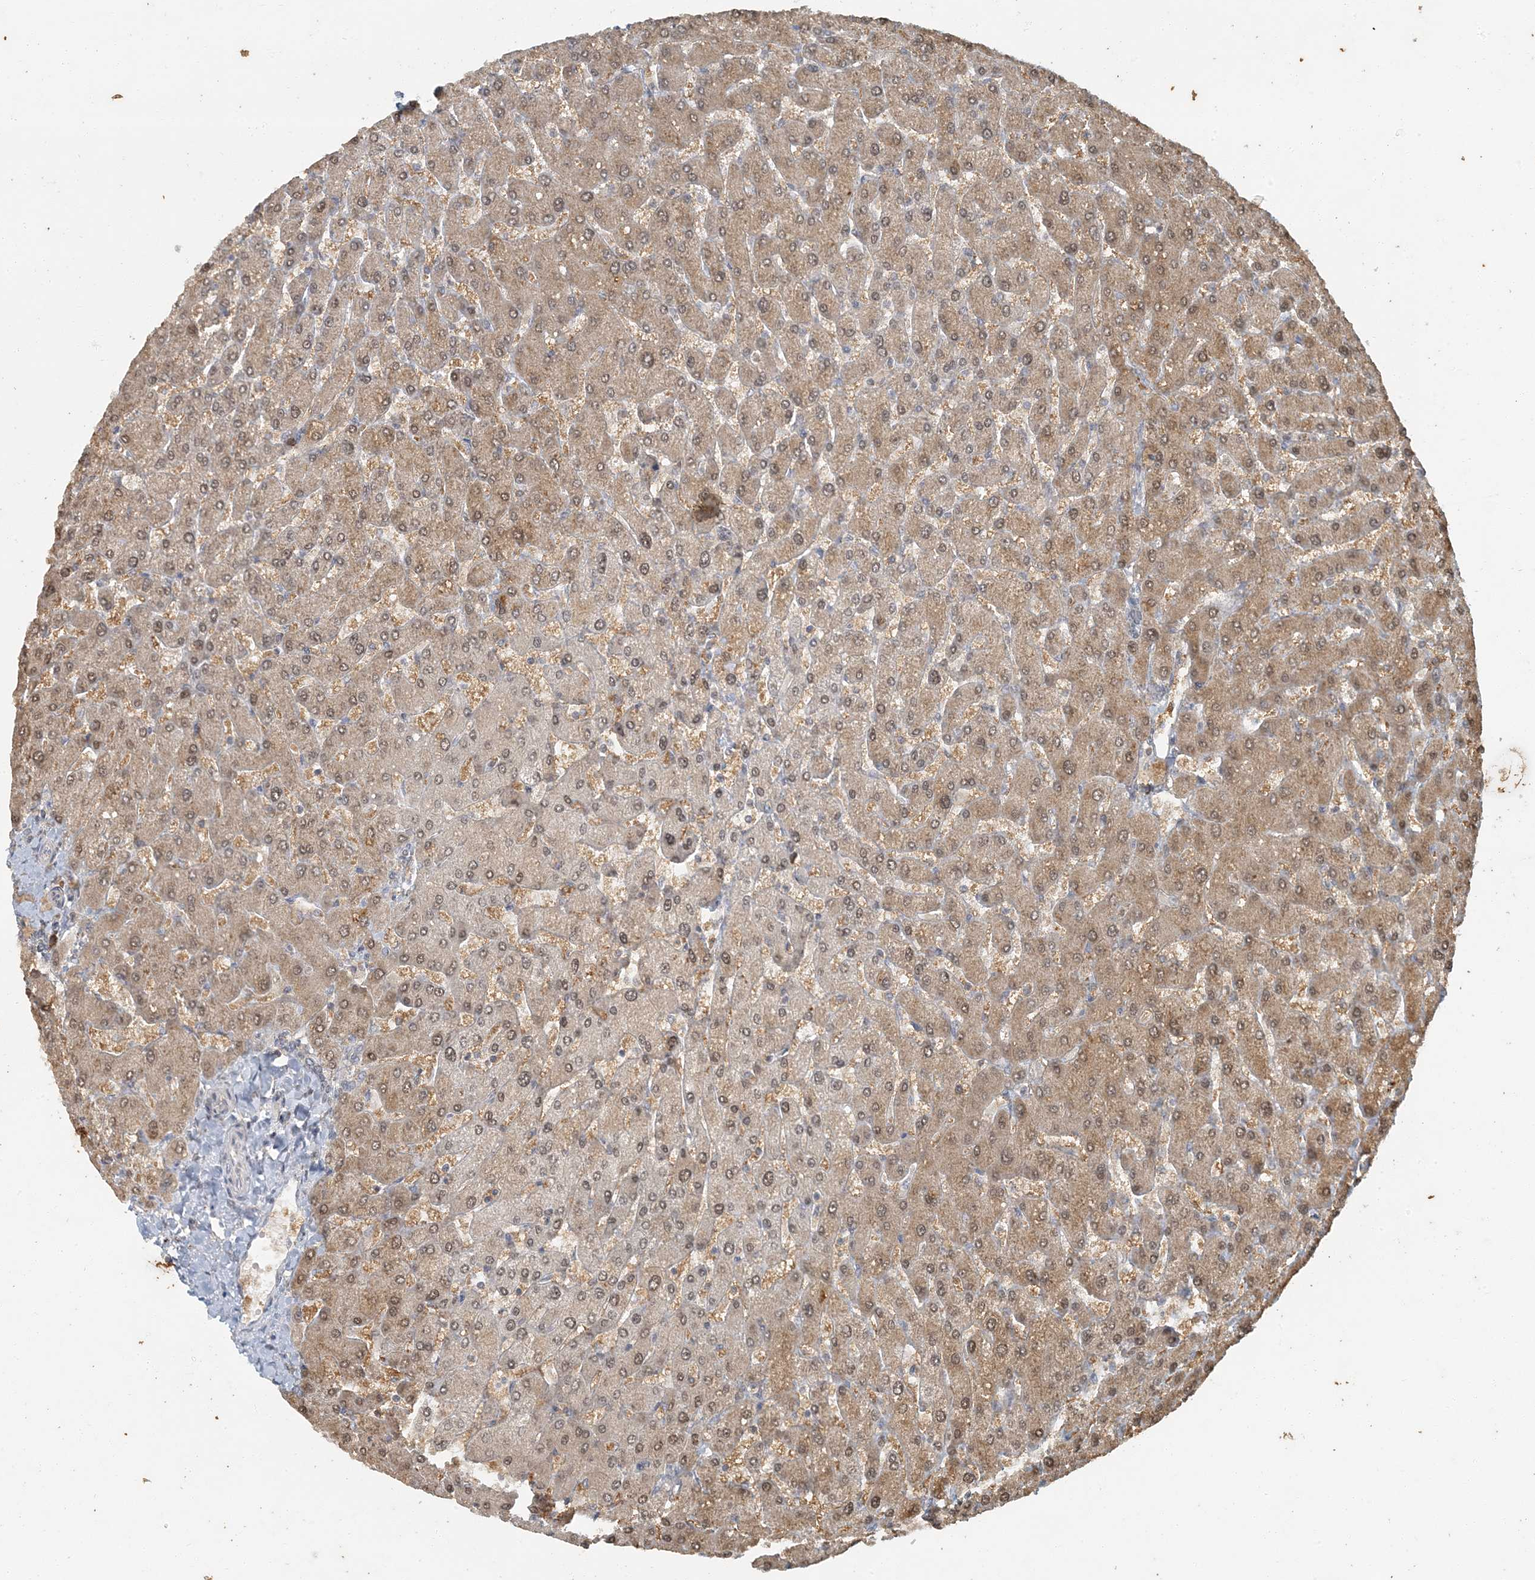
{"staining": {"intensity": "weak", "quantity": "<25%", "location": "nuclear"}, "tissue": "liver", "cell_type": "Cholangiocytes", "image_type": "normal", "snomed": [{"axis": "morphology", "description": "Normal tissue, NOS"}, {"axis": "topography", "description": "Liver"}], "caption": "The micrograph shows no staining of cholangiocytes in normal liver. Nuclei are stained in blue.", "gene": "AK9", "patient": {"sex": "male", "age": 55}}